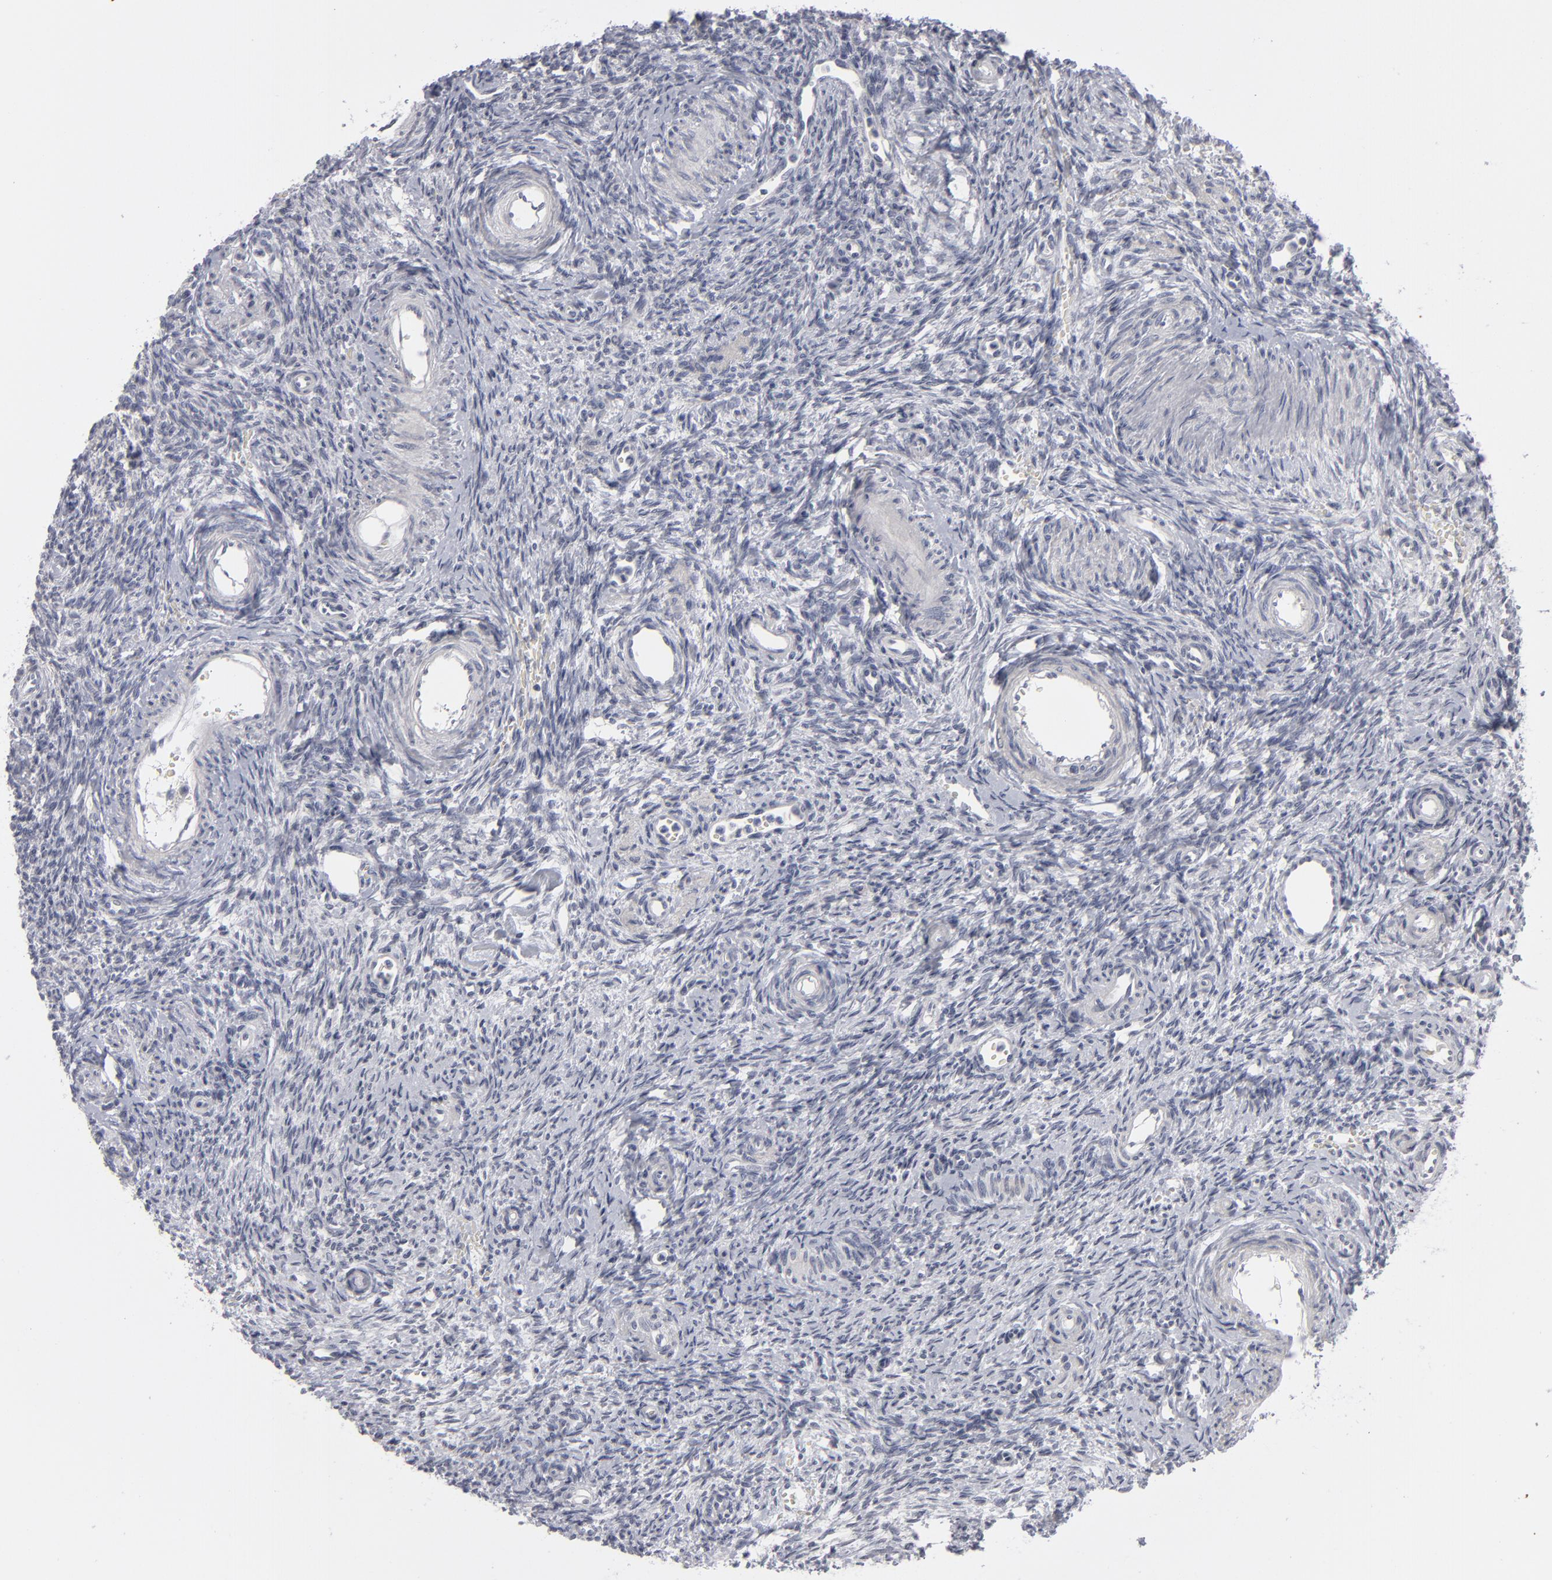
{"staining": {"intensity": "negative", "quantity": "none", "location": "none"}, "tissue": "ovary", "cell_type": "Follicle cells", "image_type": "normal", "snomed": [{"axis": "morphology", "description": "Normal tissue, NOS"}, {"axis": "topography", "description": "Ovary"}], "caption": "Immunohistochemical staining of normal ovary reveals no significant staining in follicle cells.", "gene": "KIAA1210", "patient": {"sex": "female", "age": 39}}